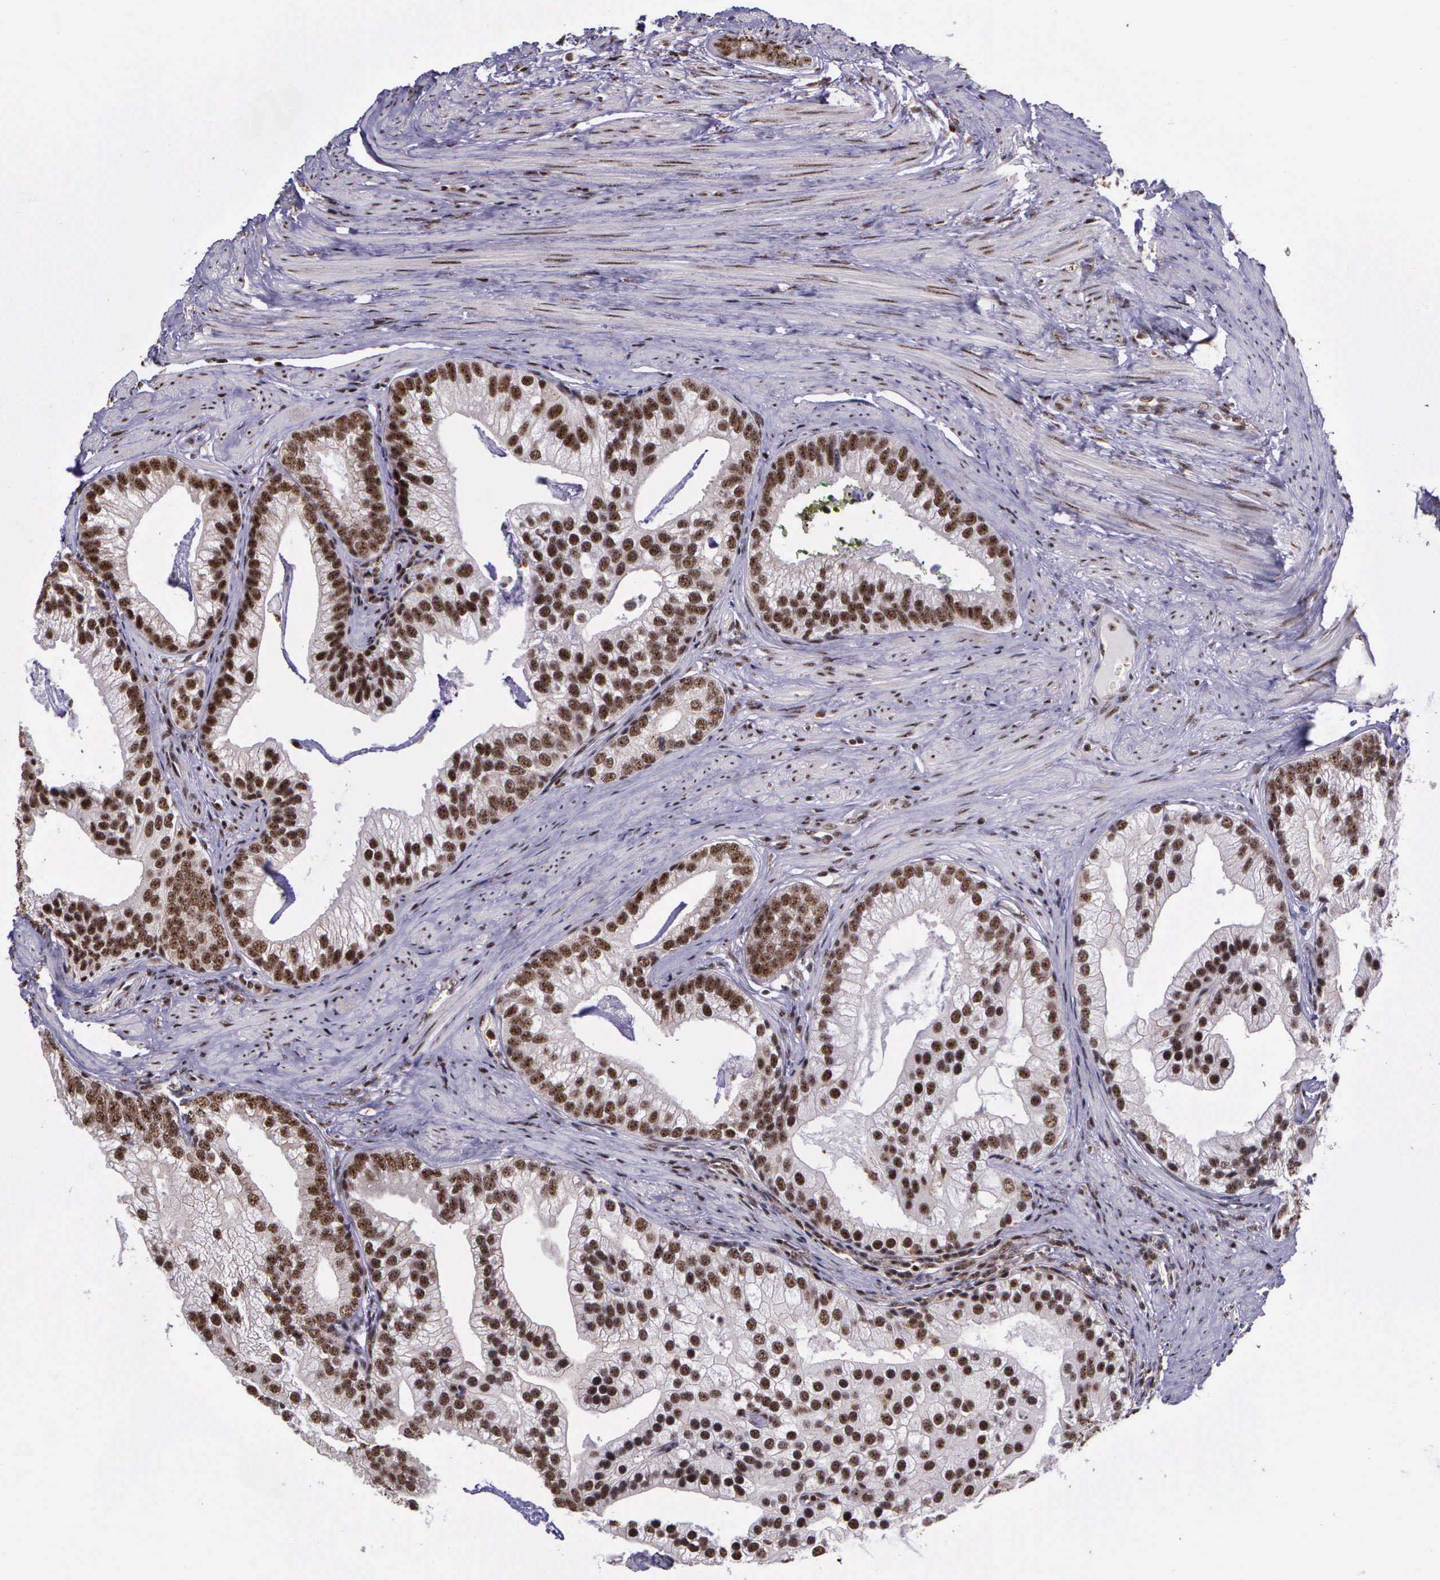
{"staining": {"intensity": "moderate", "quantity": ">75%", "location": "nuclear"}, "tissue": "prostate cancer", "cell_type": "Tumor cells", "image_type": "cancer", "snomed": [{"axis": "morphology", "description": "Adenocarcinoma, Medium grade"}, {"axis": "topography", "description": "Prostate"}], "caption": "Moderate nuclear staining is seen in about >75% of tumor cells in prostate cancer. The protein is stained brown, and the nuclei are stained in blue (DAB IHC with brightfield microscopy, high magnification).", "gene": "FAM47A", "patient": {"sex": "male", "age": 65}}